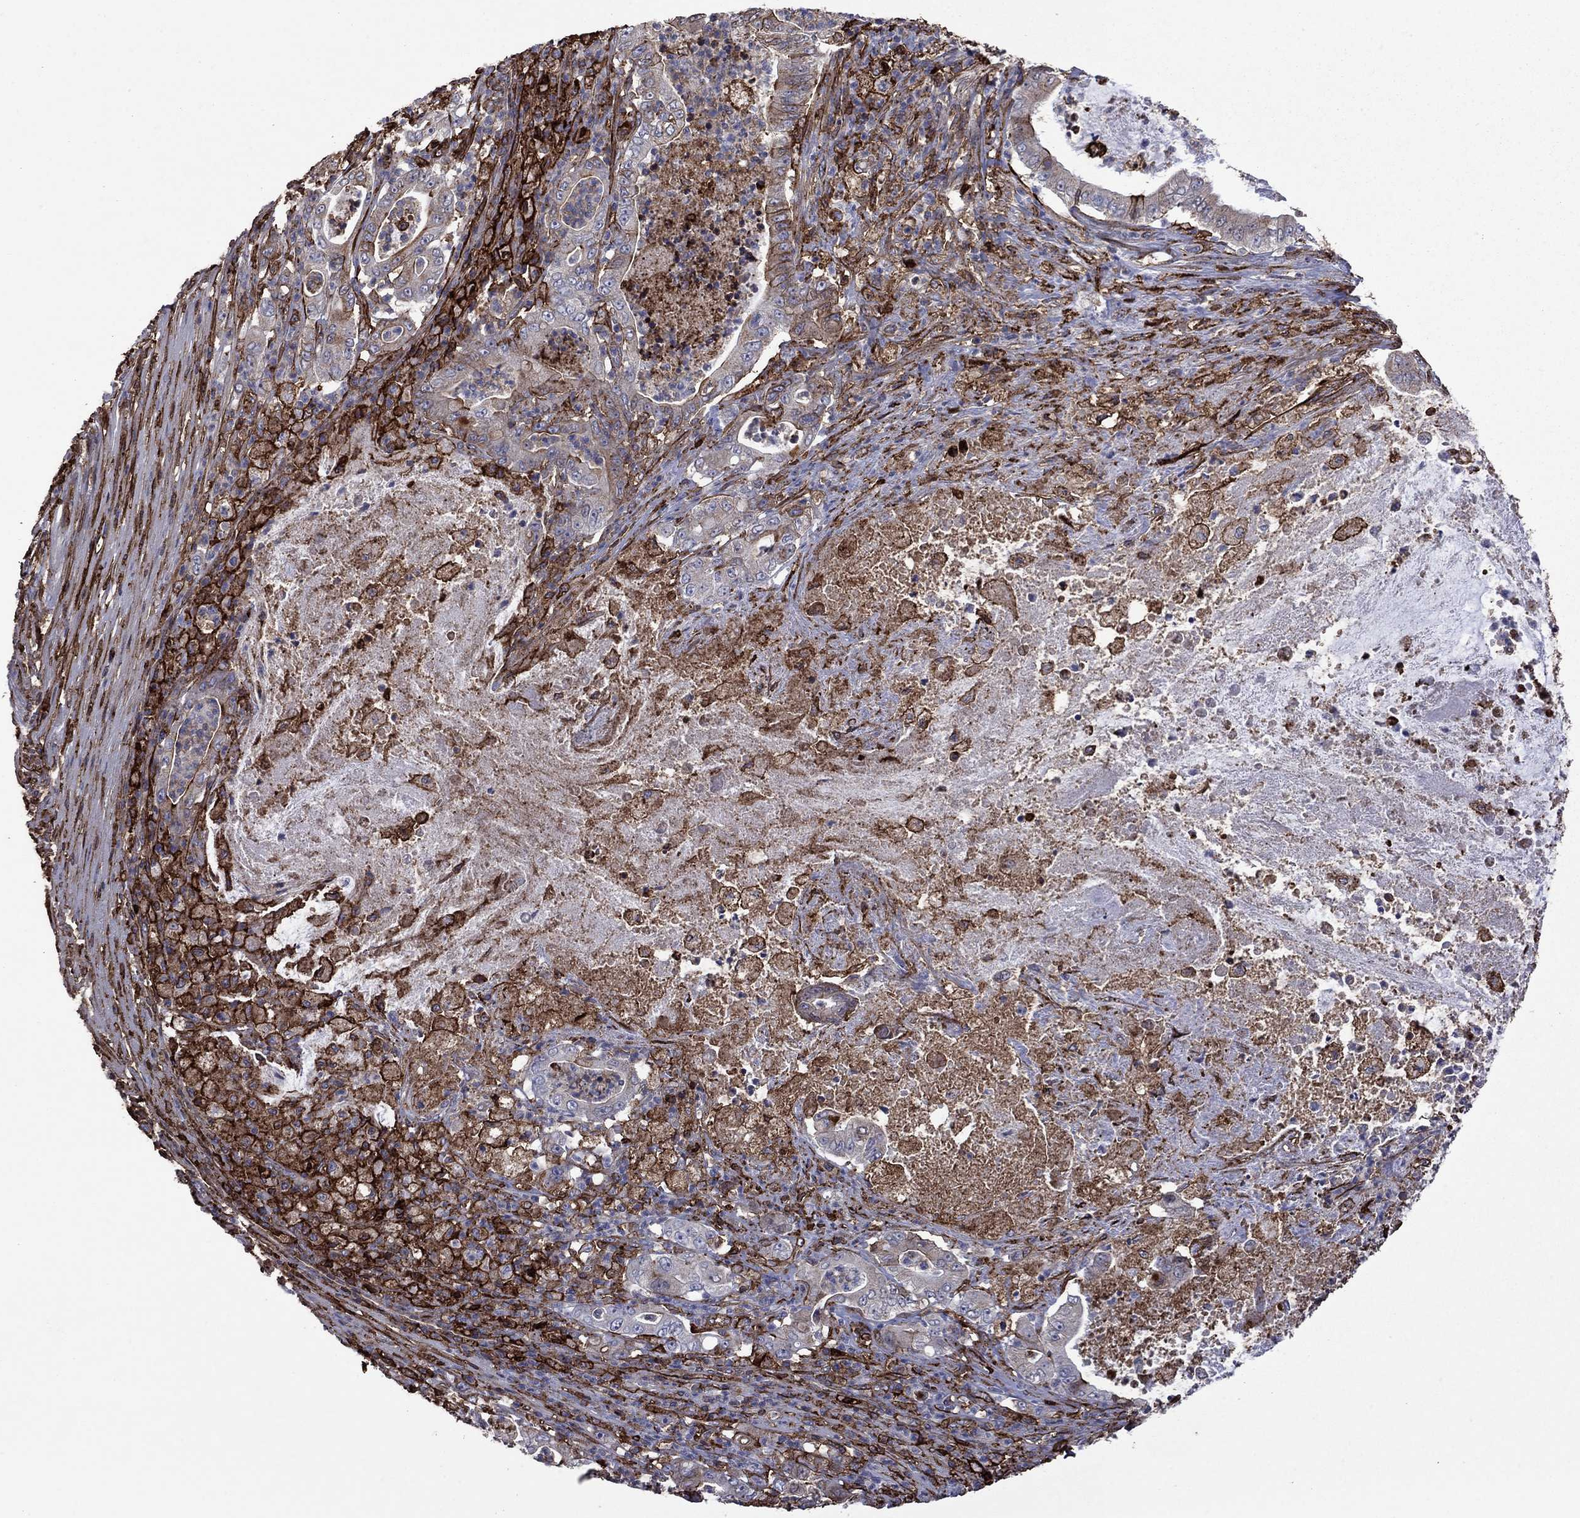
{"staining": {"intensity": "moderate", "quantity": "25%-75%", "location": "cytoplasmic/membranous"}, "tissue": "pancreatic cancer", "cell_type": "Tumor cells", "image_type": "cancer", "snomed": [{"axis": "morphology", "description": "Adenocarcinoma, NOS"}, {"axis": "topography", "description": "Pancreas"}], "caption": "Protein staining of adenocarcinoma (pancreatic) tissue shows moderate cytoplasmic/membranous positivity in about 25%-75% of tumor cells. (DAB = brown stain, brightfield microscopy at high magnification).", "gene": "PLAU", "patient": {"sex": "male", "age": 71}}